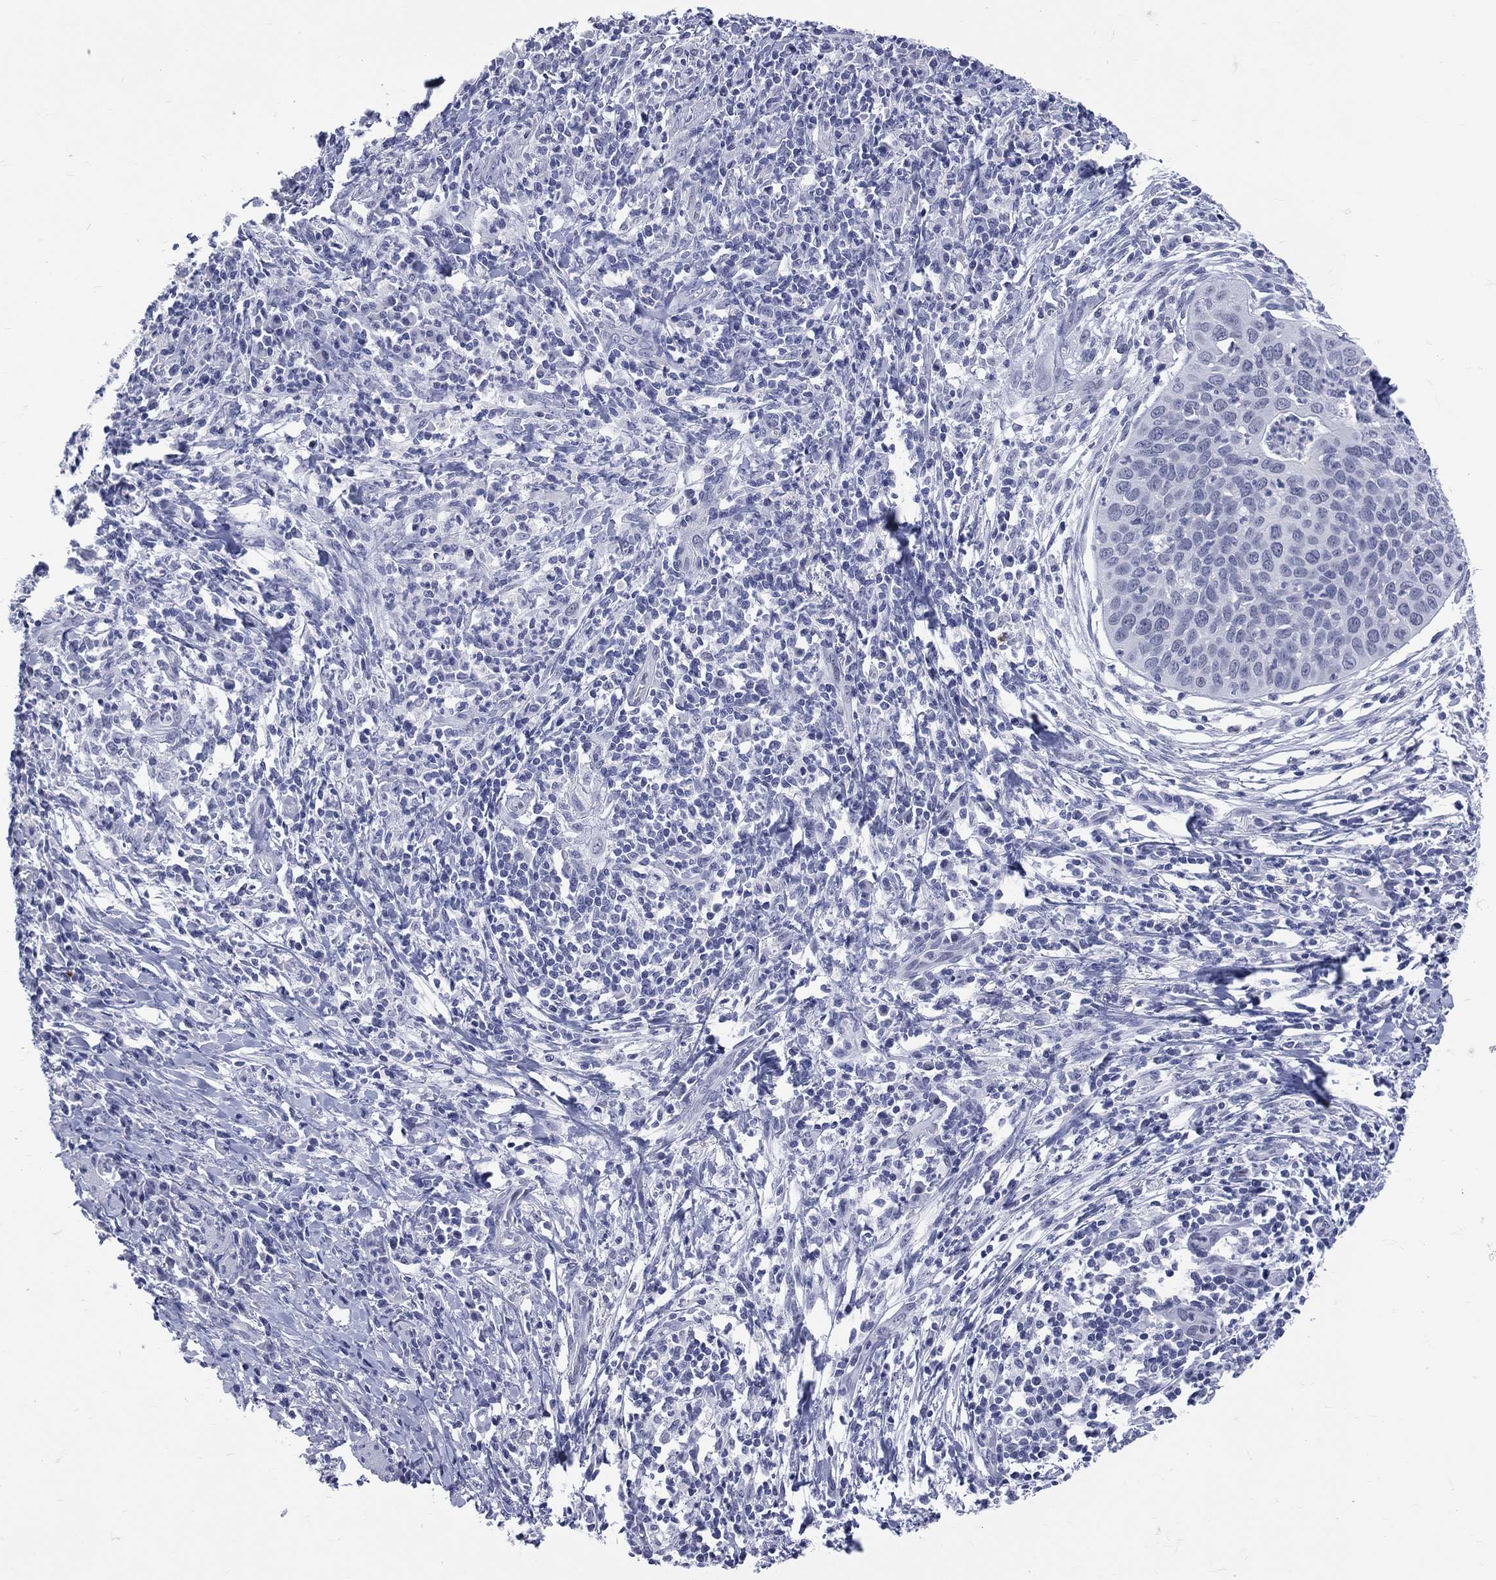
{"staining": {"intensity": "negative", "quantity": "none", "location": "none"}, "tissue": "cervical cancer", "cell_type": "Tumor cells", "image_type": "cancer", "snomed": [{"axis": "morphology", "description": "Squamous cell carcinoma, NOS"}, {"axis": "topography", "description": "Cervix"}], "caption": "Tumor cells show no significant expression in cervical squamous cell carcinoma. (Immunohistochemistry (ihc), brightfield microscopy, high magnification).", "gene": "MLLT10", "patient": {"sex": "female", "age": 26}}